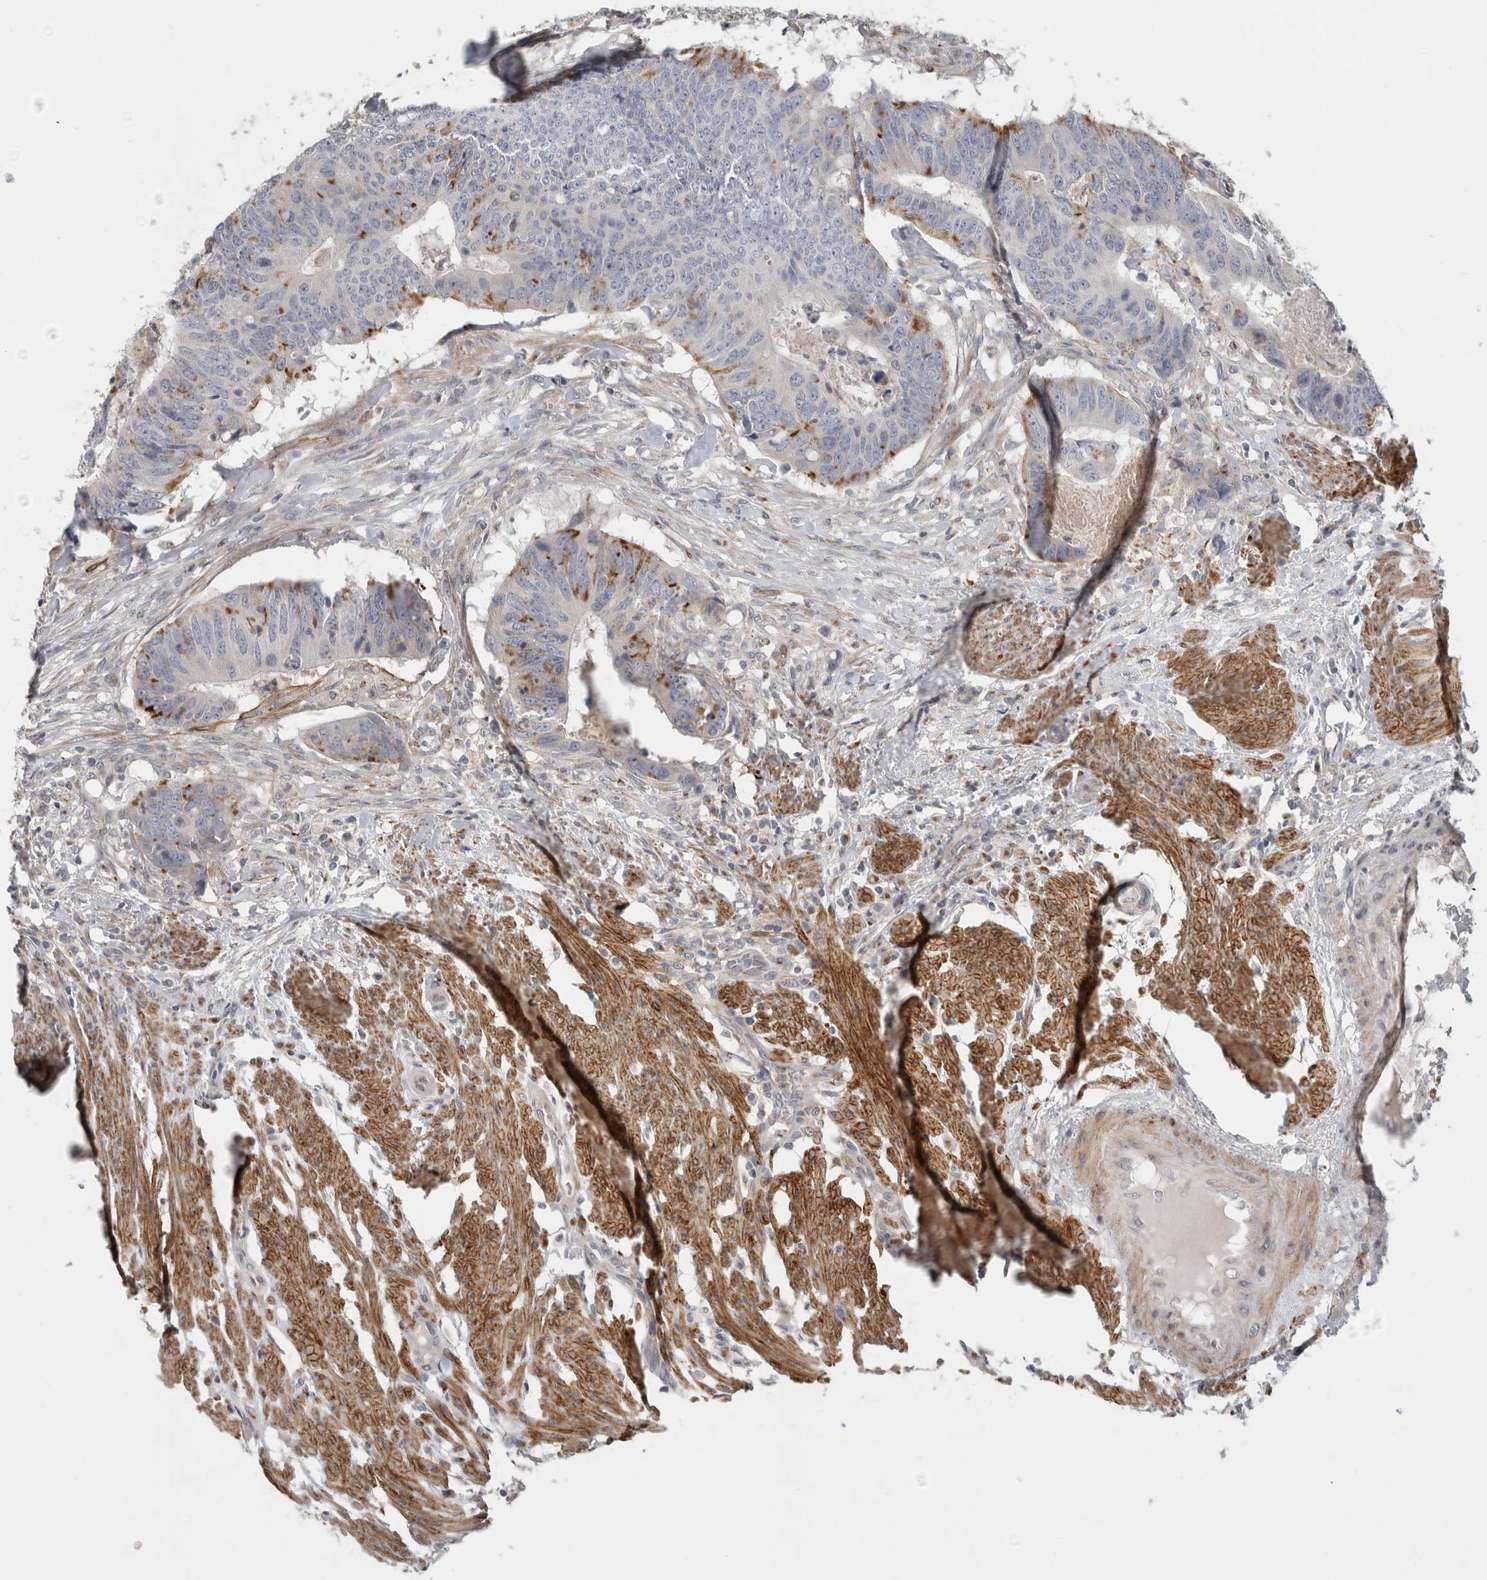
{"staining": {"intensity": "strong", "quantity": "<25%", "location": "cytoplasmic/membranous"}, "tissue": "colorectal cancer", "cell_type": "Tumor cells", "image_type": "cancer", "snomed": [{"axis": "morphology", "description": "Adenocarcinoma, NOS"}, {"axis": "topography", "description": "Colon"}], "caption": "The photomicrograph displays a brown stain indicating the presence of a protein in the cytoplasmic/membranous of tumor cells in adenocarcinoma (colorectal).", "gene": "MGAT1", "patient": {"sex": "male", "age": 56}}